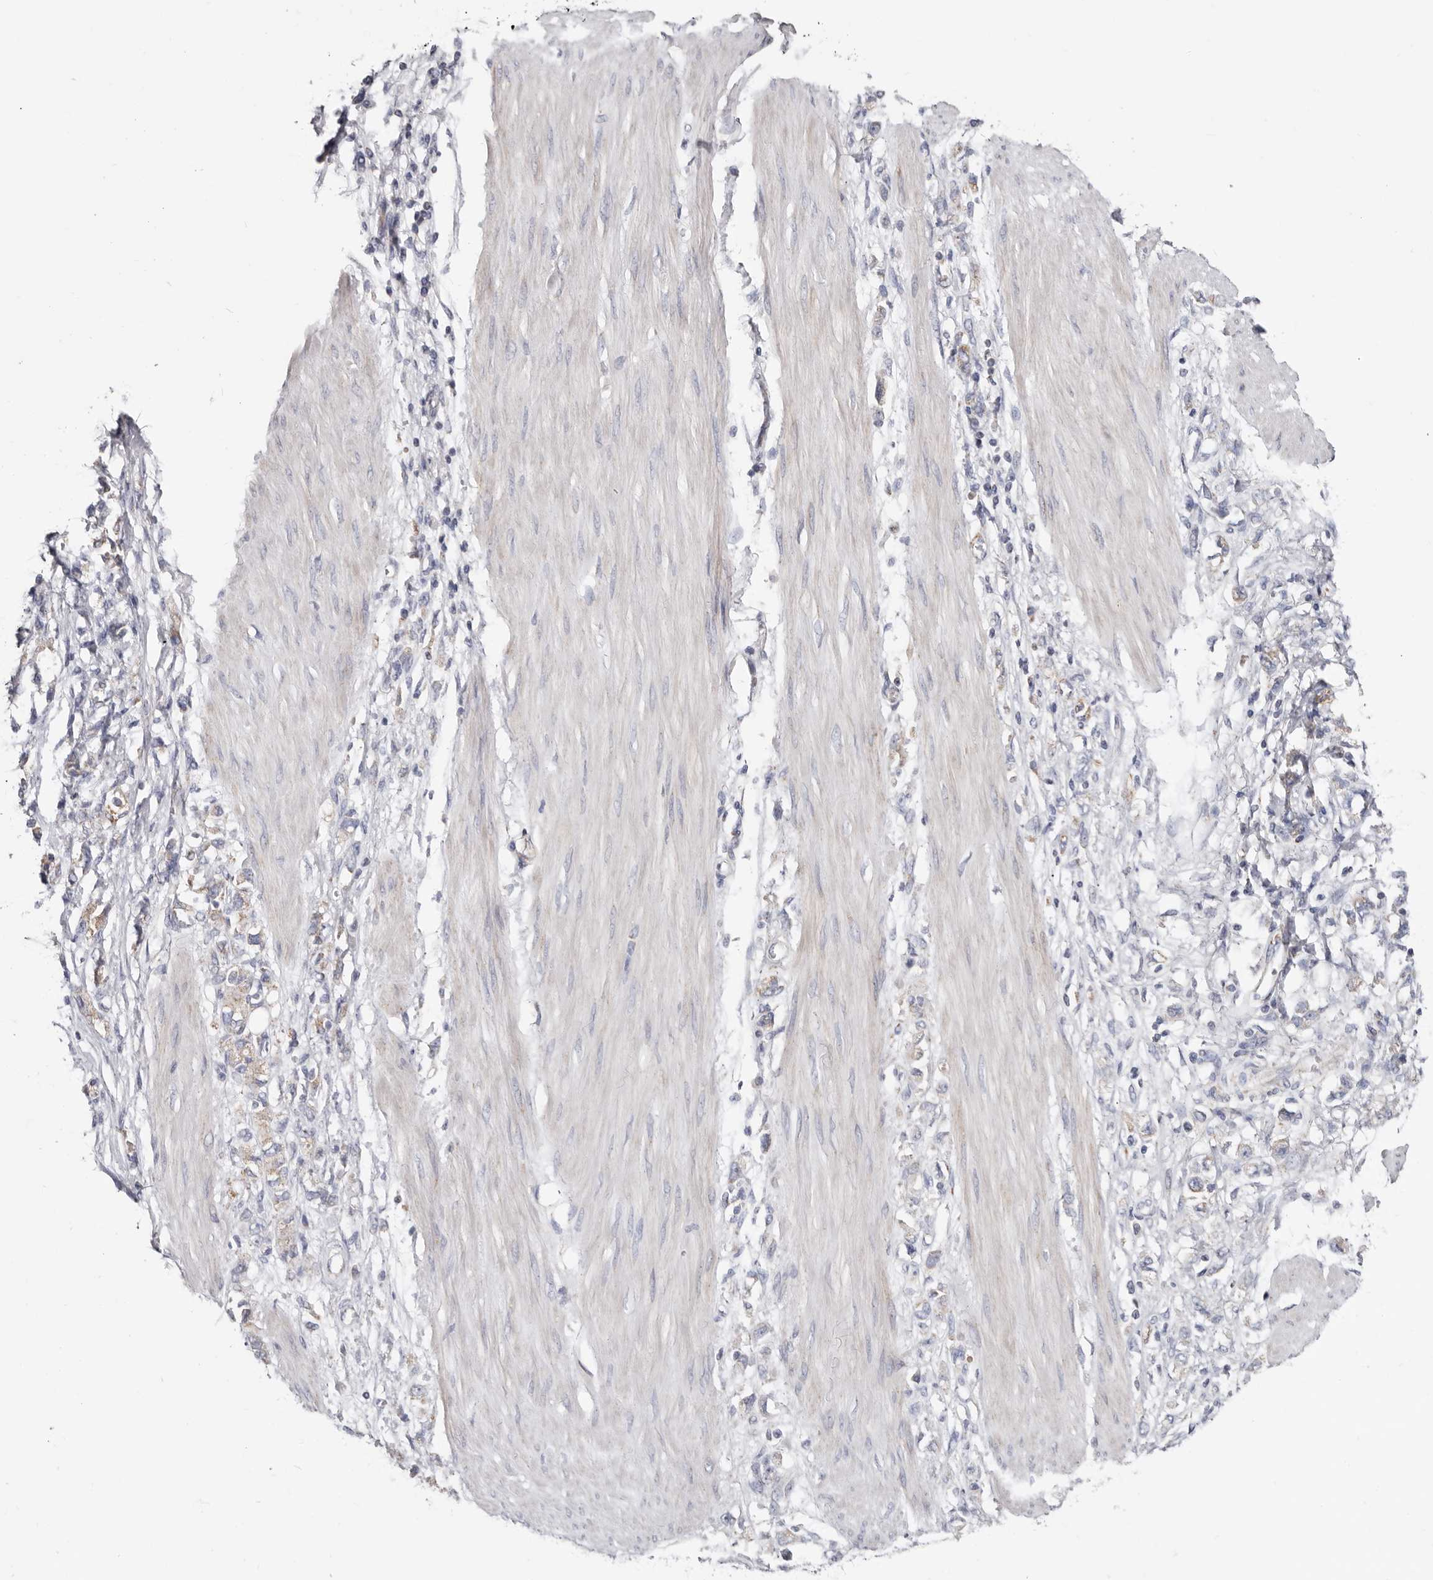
{"staining": {"intensity": "weak", "quantity": "<25%", "location": "cytoplasmic/membranous"}, "tissue": "stomach cancer", "cell_type": "Tumor cells", "image_type": "cancer", "snomed": [{"axis": "morphology", "description": "Adenocarcinoma, NOS"}, {"axis": "topography", "description": "Stomach"}], "caption": "The micrograph exhibits no significant expression in tumor cells of stomach adenocarcinoma. (Stains: DAB immunohistochemistry with hematoxylin counter stain, Microscopy: brightfield microscopy at high magnification).", "gene": "RSPO2", "patient": {"sex": "female", "age": 76}}